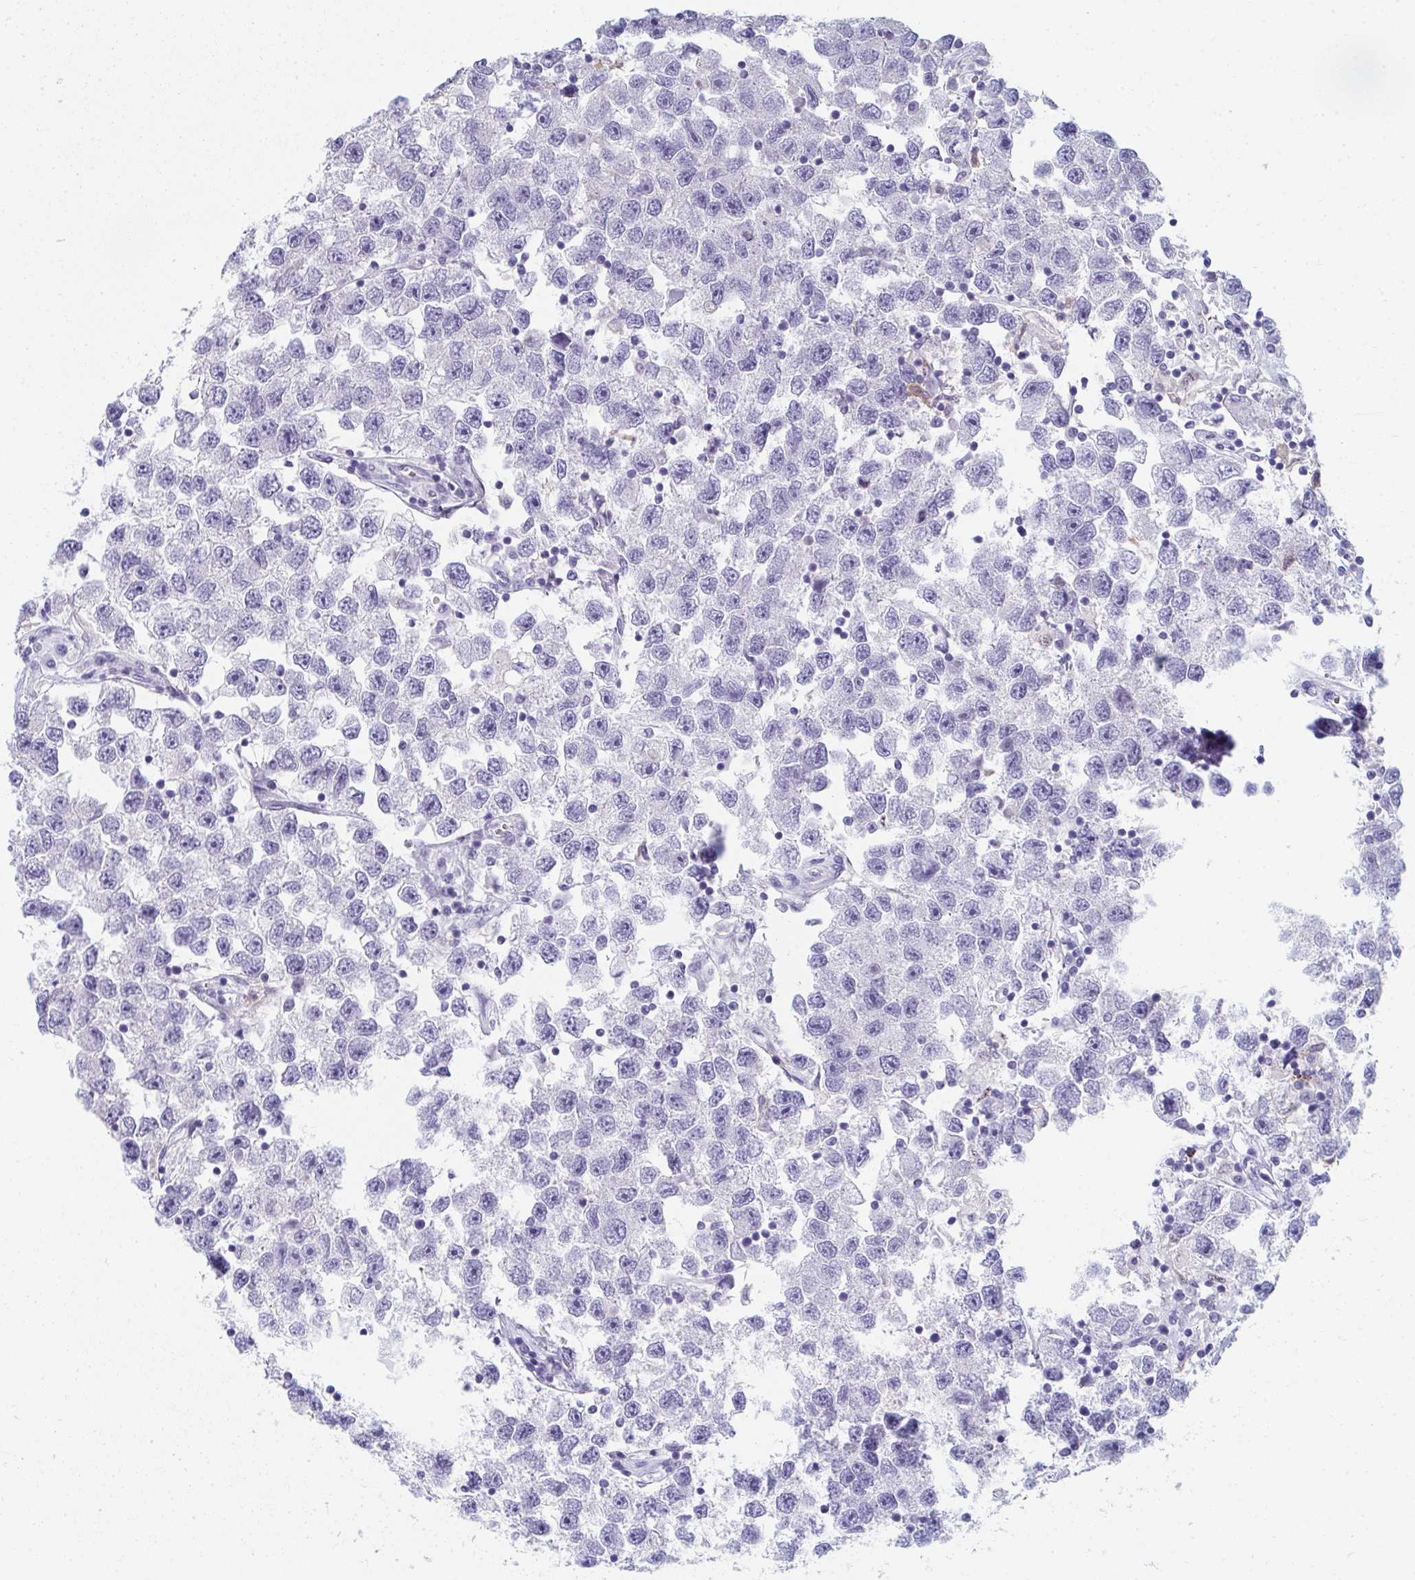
{"staining": {"intensity": "negative", "quantity": "none", "location": "none"}, "tissue": "testis cancer", "cell_type": "Tumor cells", "image_type": "cancer", "snomed": [{"axis": "morphology", "description": "Seminoma, NOS"}, {"axis": "topography", "description": "Testis"}], "caption": "This is a image of immunohistochemistry (IHC) staining of testis cancer (seminoma), which shows no expression in tumor cells.", "gene": "EIF1AD", "patient": {"sex": "male", "age": 26}}